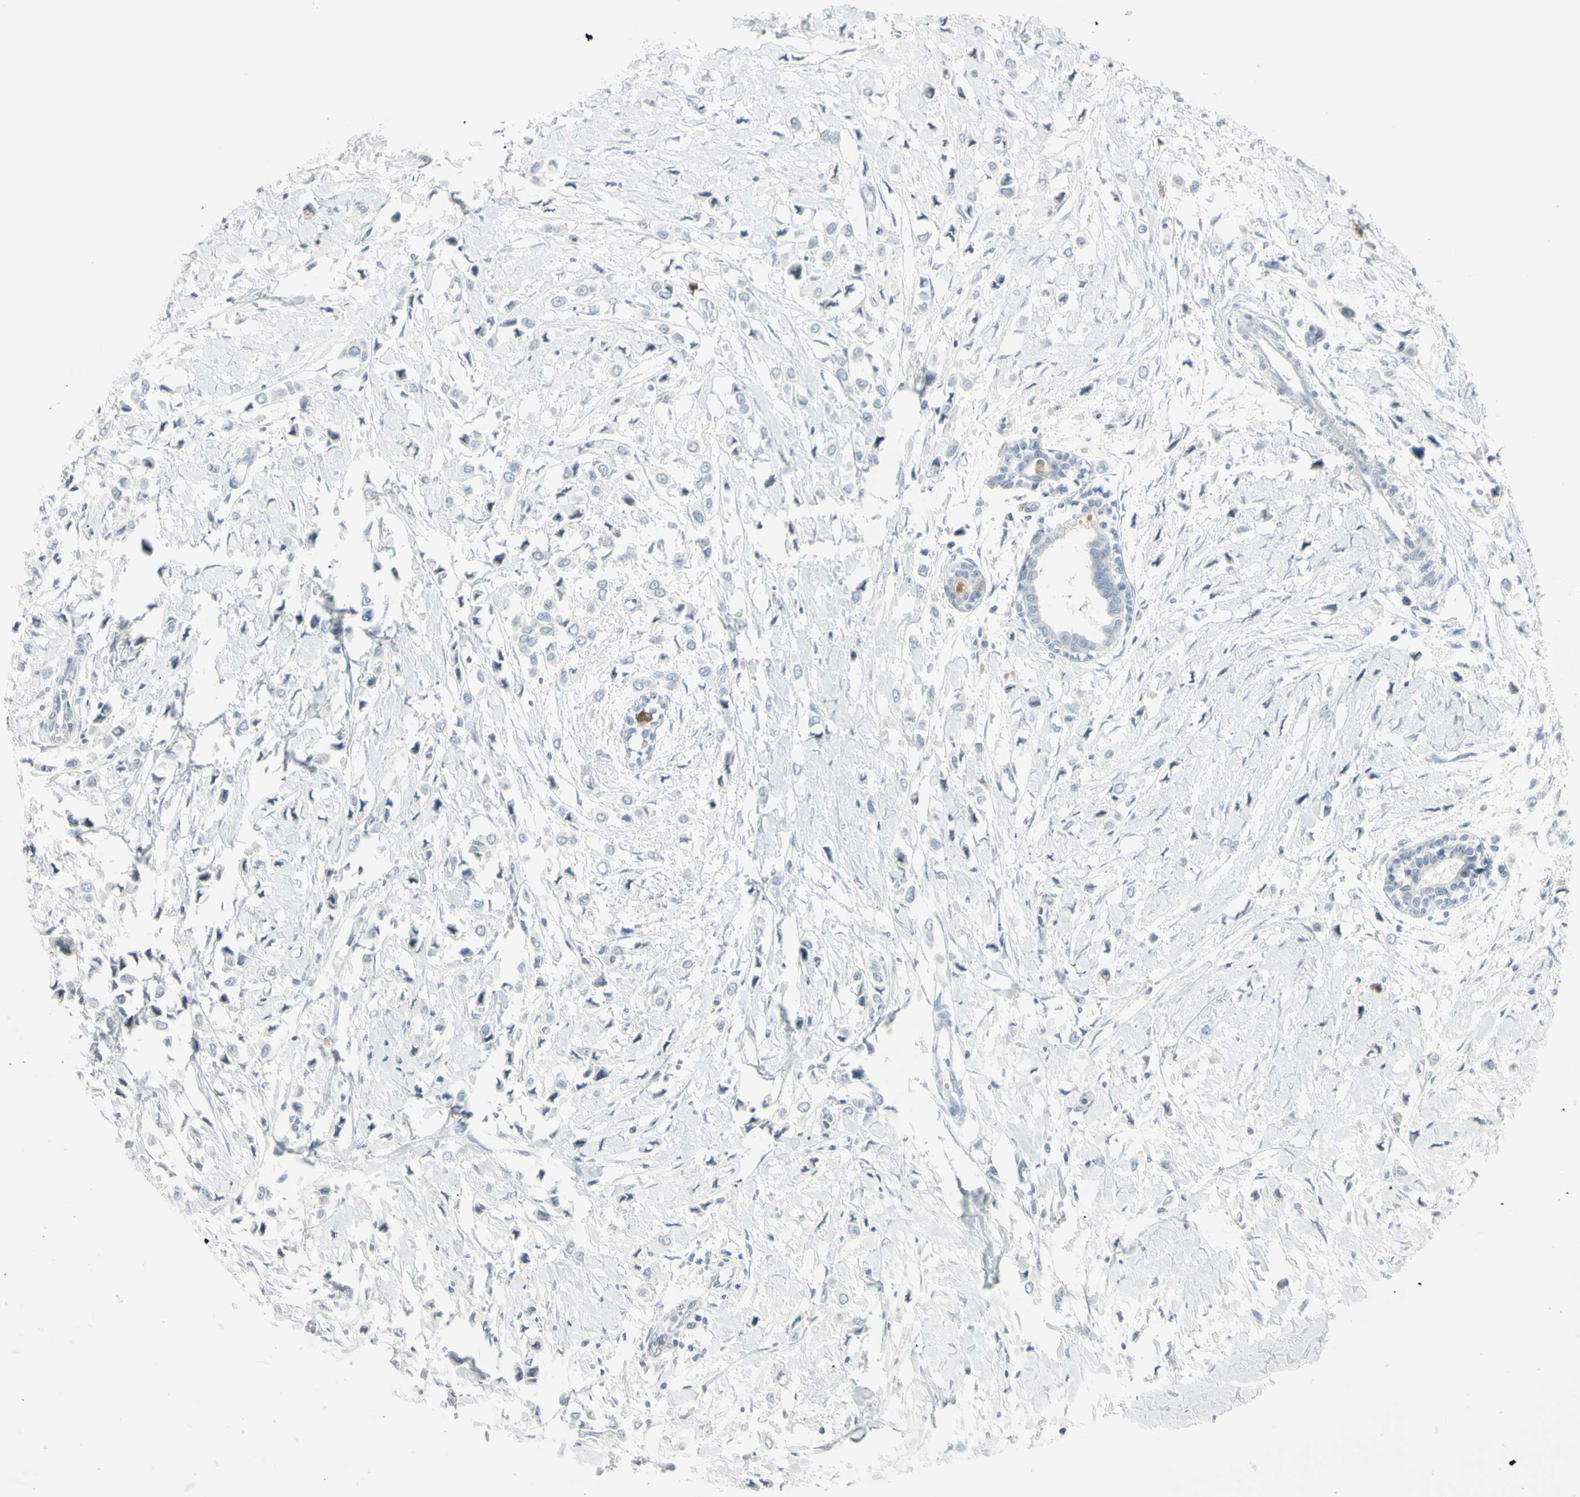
{"staining": {"intensity": "negative", "quantity": "none", "location": "none"}, "tissue": "breast cancer", "cell_type": "Tumor cells", "image_type": "cancer", "snomed": [{"axis": "morphology", "description": "Lobular carcinoma"}, {"axis": "topography", "description": "Breast"}], "caption": "The photomicrograph shows no significant positivity in tumor cells of breast lobular carcinoma.", "gene": "PIP", "patient": {"sex": "female", "age": 51}}